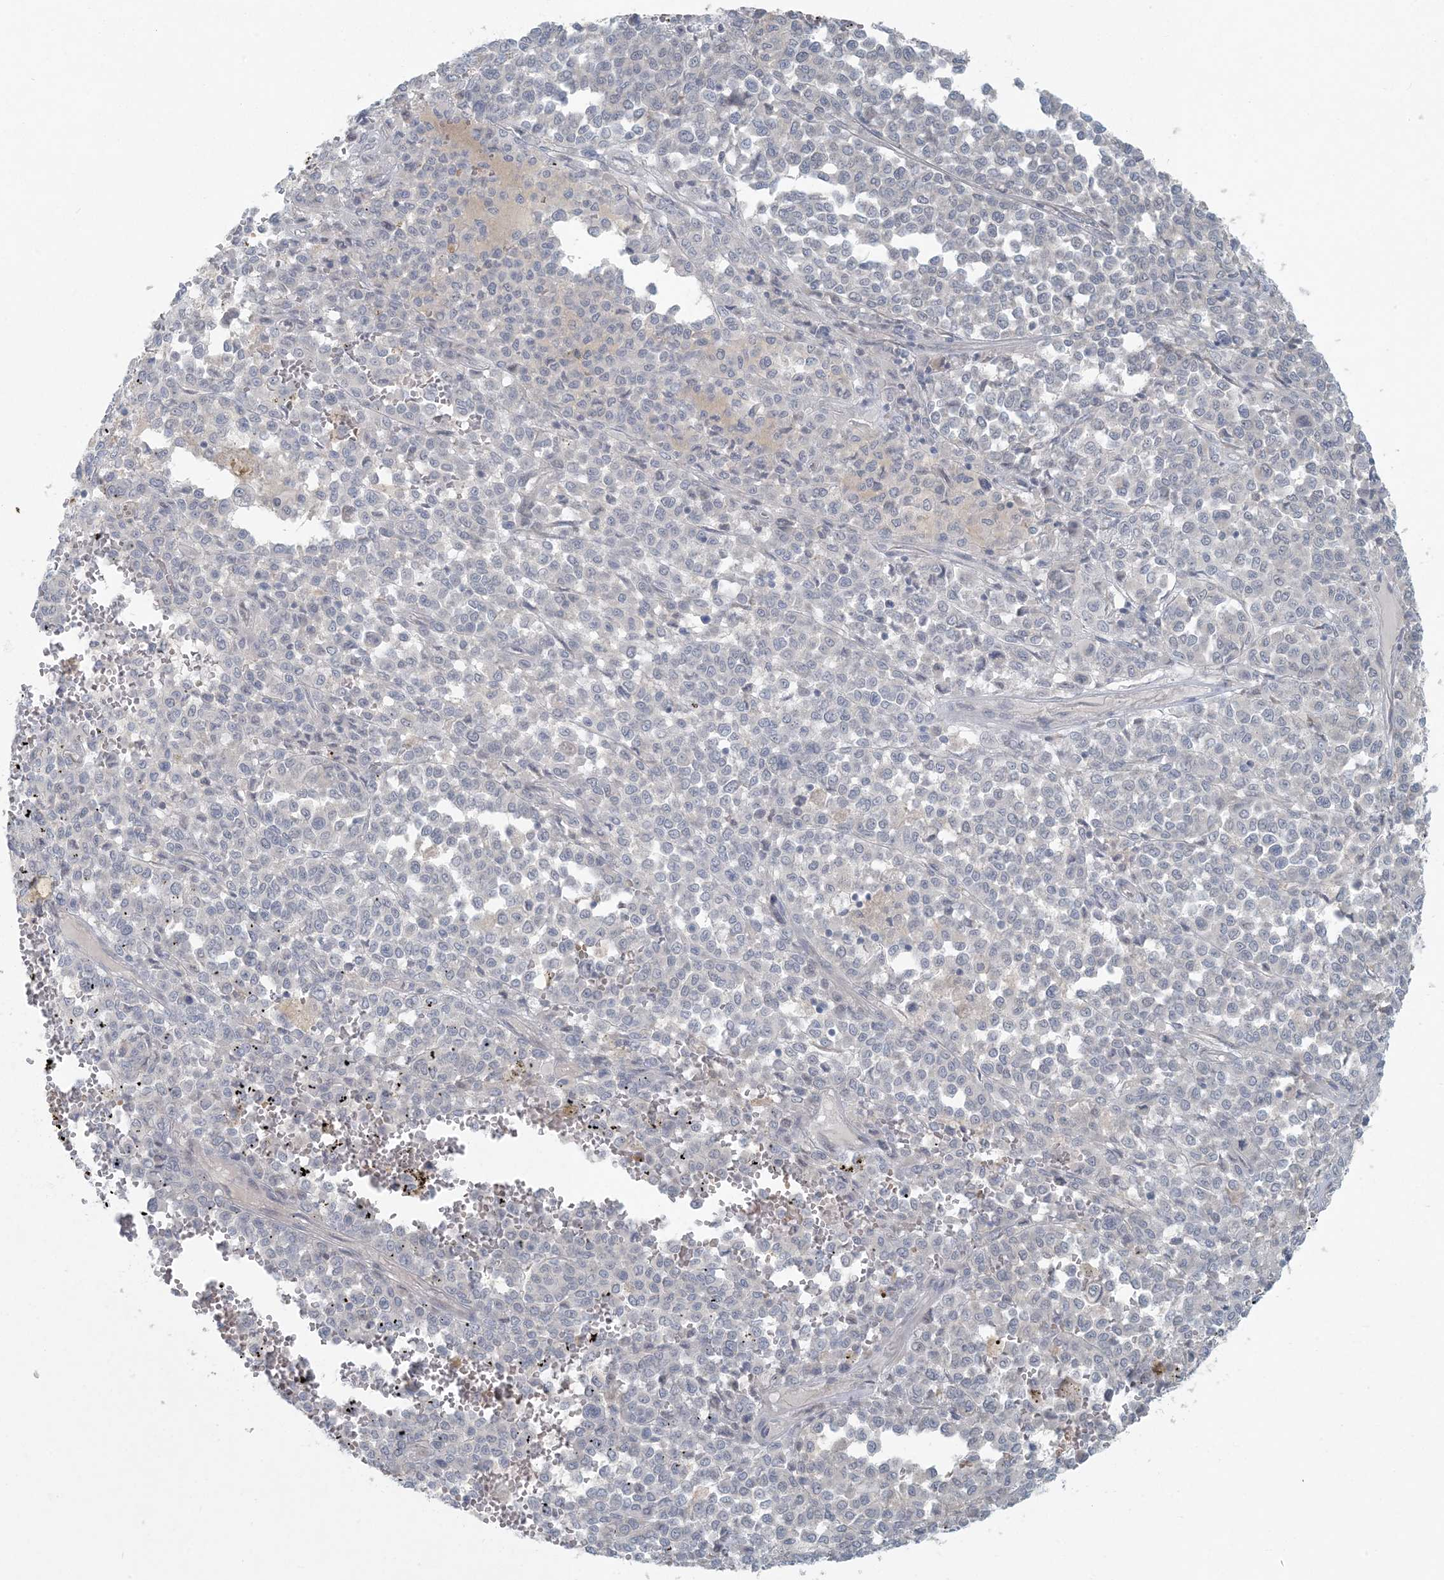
{"staining": {"intensity": "negative", "quantity": "none", "location": "none"}, "tissue": "melanoma", "cell_type": "Tumor cells", "image_type": "cancer", "snomed": [{"axis": "morphology", "description": "Malignant melanoma, Metastatic site"}, {"axis": "topography", "description": "Pancreas"}], "caption": "This is an IHC image of human melanoma. There is no expression in tumor cells.", "gene": "CTDNEP1", "patient": {"sex": "female", "age": 30}}